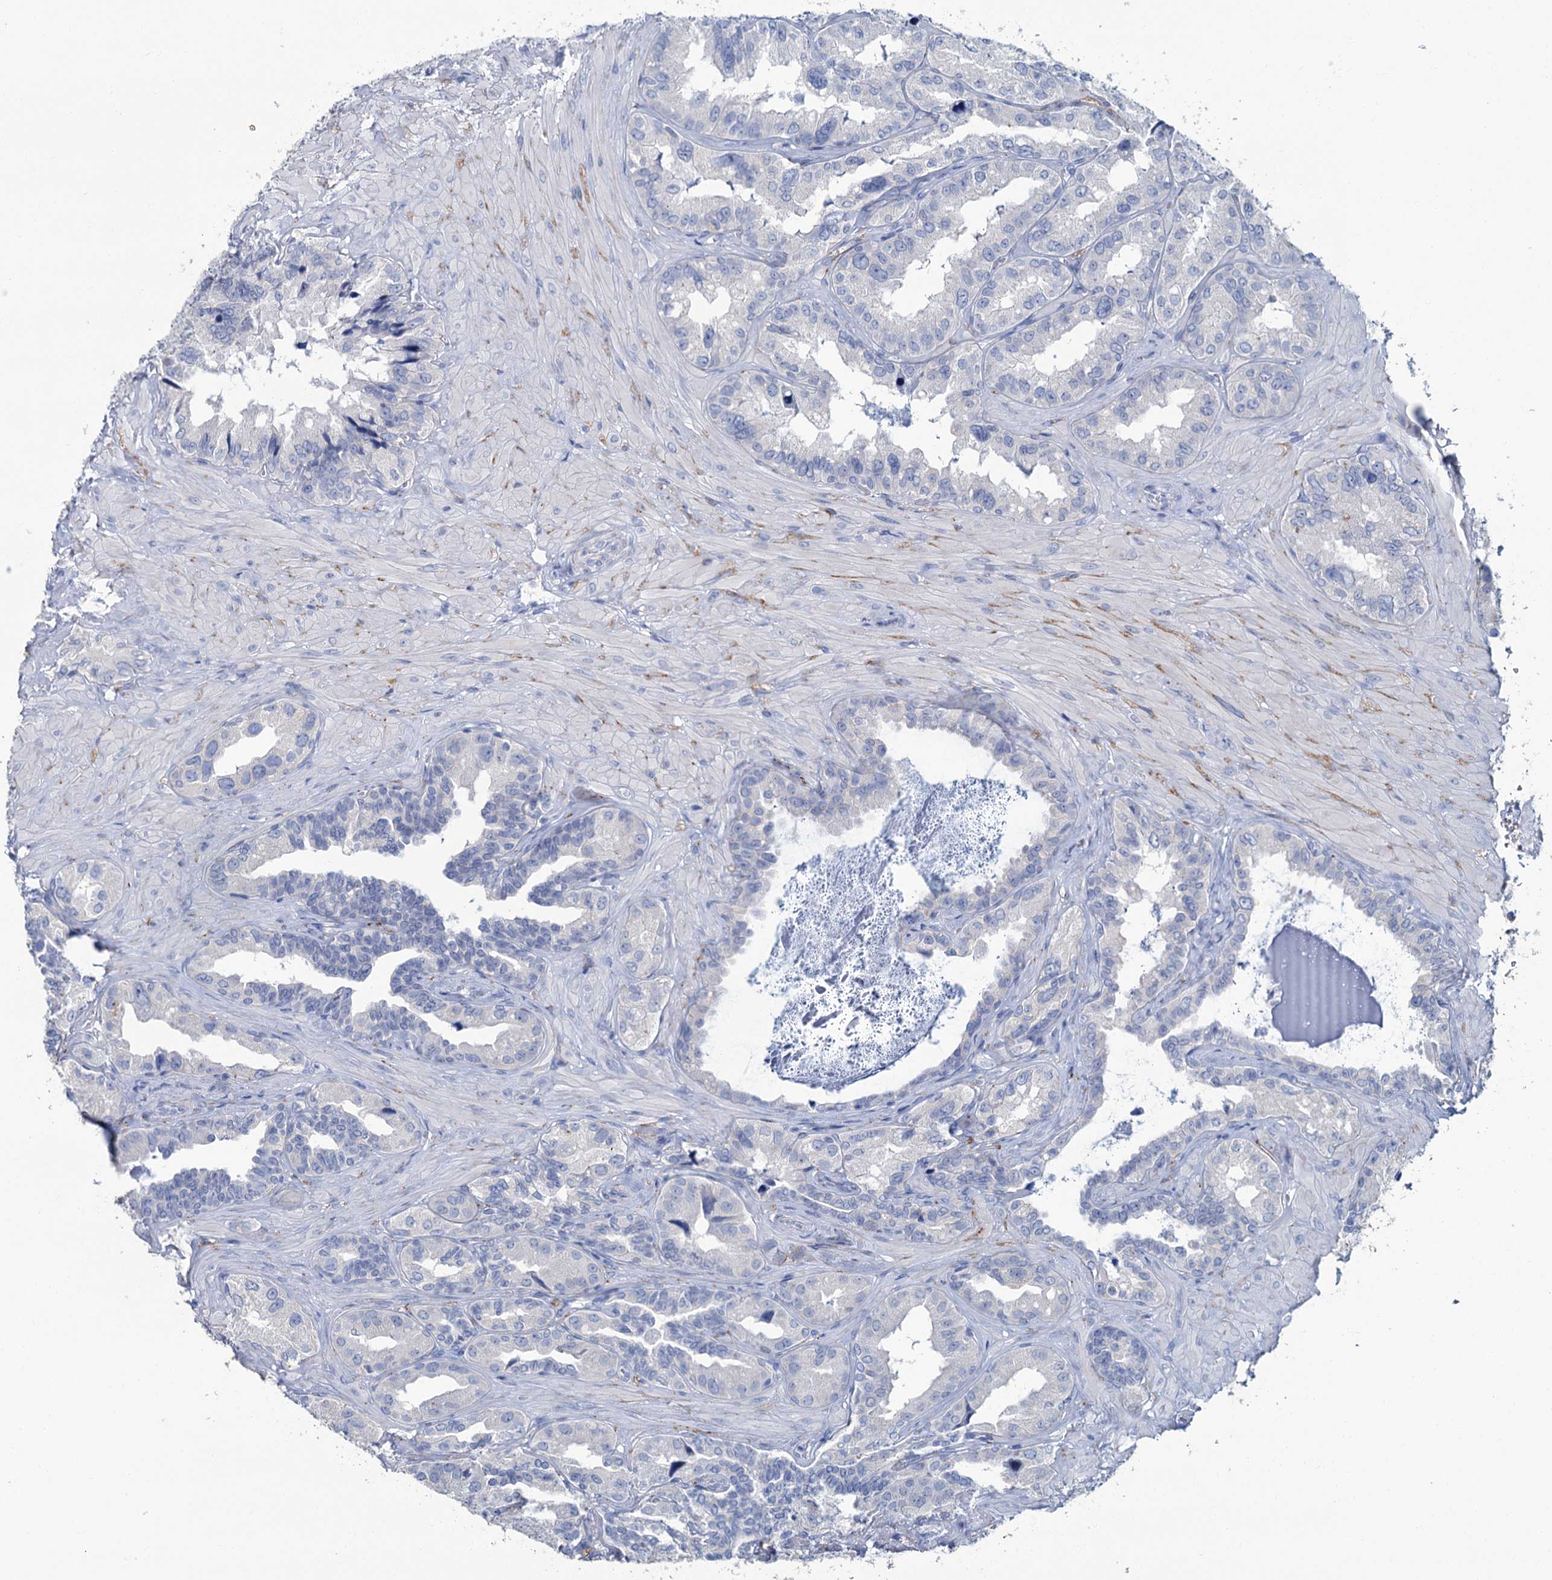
{"staining": {"intensity": "negative", "quantity": "none", "location": "none"}, "tissue": "seminal vesicle", "cell_type": "Glandular cells", "image_type": "normal", "snomed": [{"axis": "morphology", "description": "Normal tissue, NOS"}, {"axis": "topography", "description": "Seminal veicle"}, {"axis": "topography", "description": "Peripheral nerve tissue"}], "caption": "Protein analysis of benign seminal vesicle exhibits no significant expression in glandular cells. (DAB (3,3'-diaminobenzidine) immunohistochemistry (IHC) with hematoxylin counter stain).", "gene": "SNCB", "patient": {"sex": "male", "age": 67}}